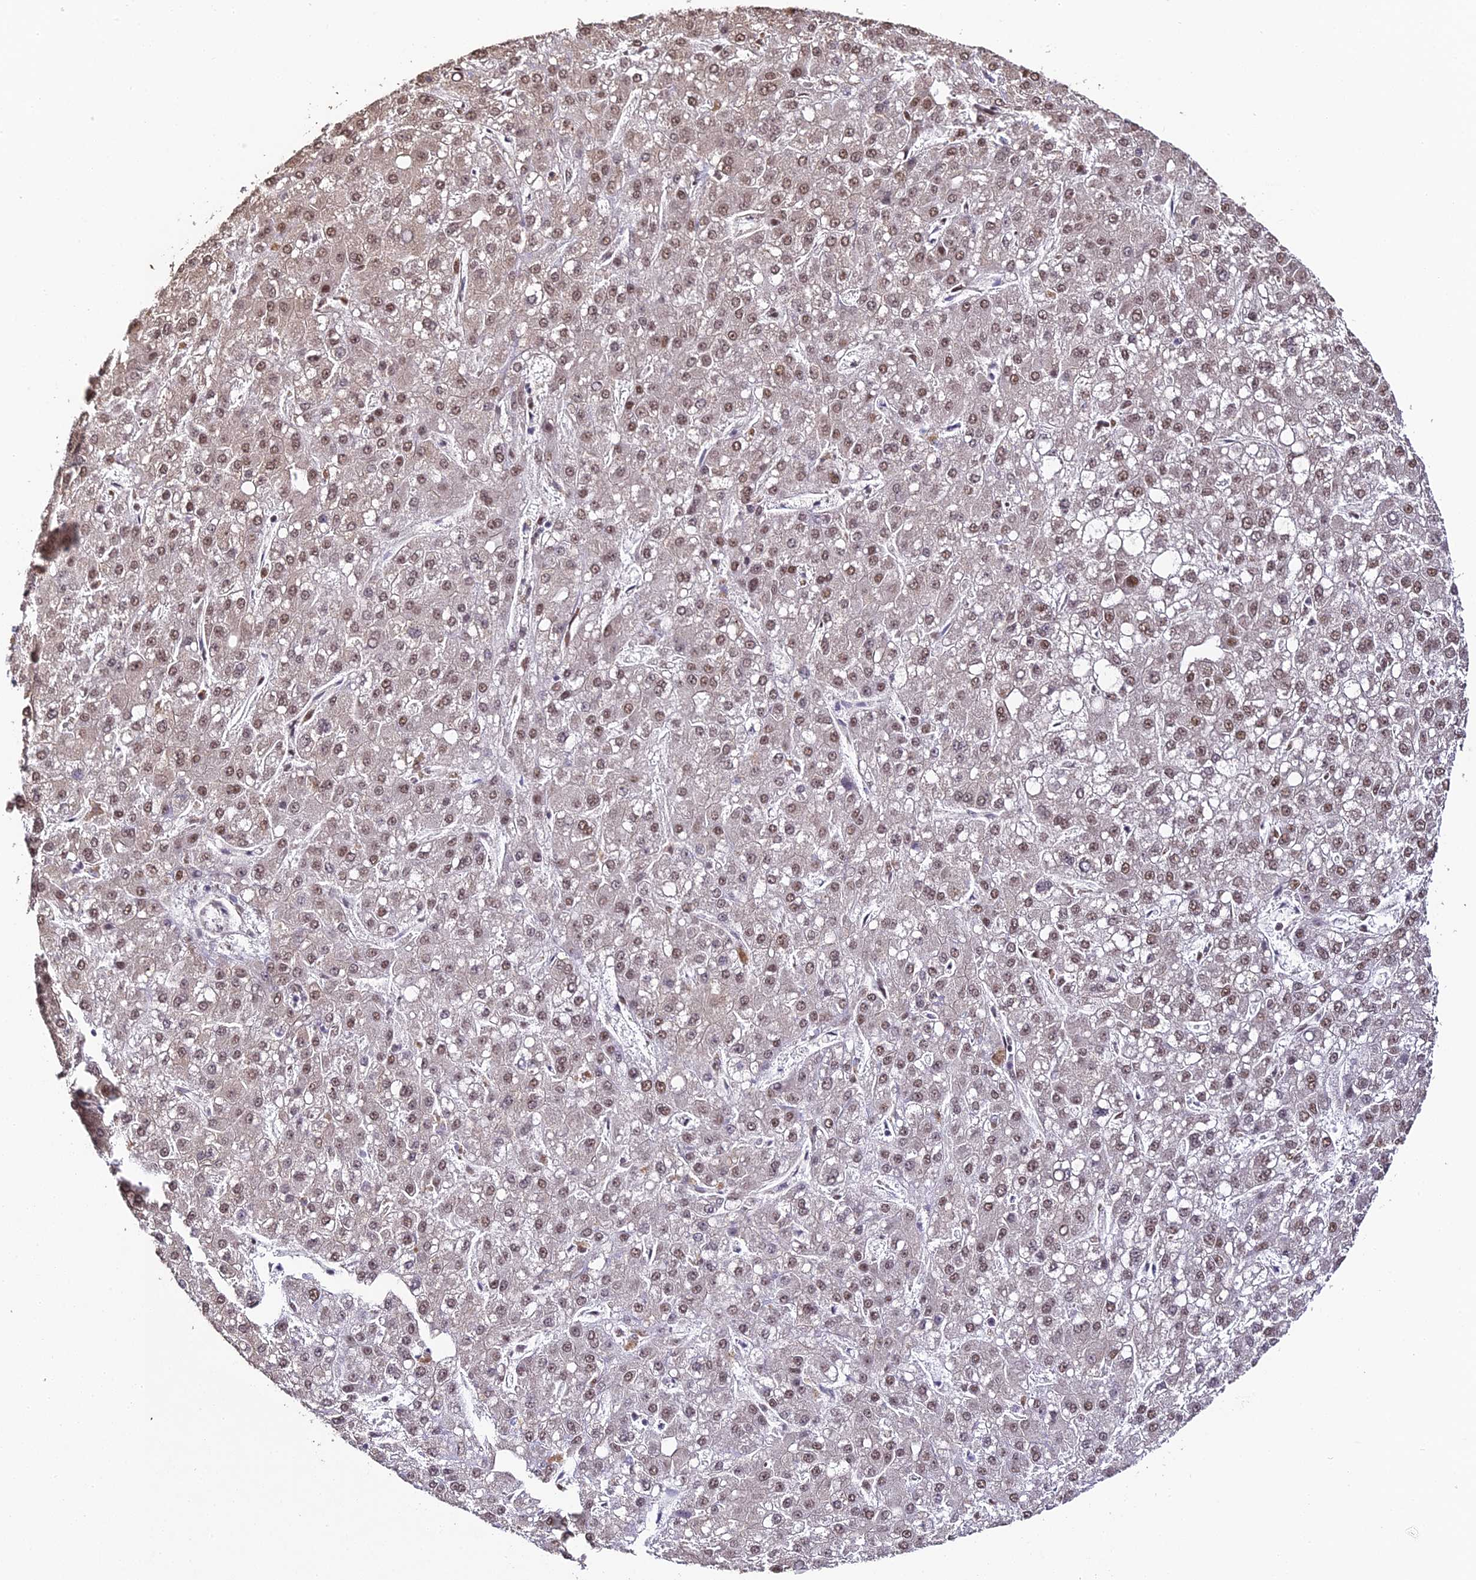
{"staining": {"intensity": "moderate", "quantity": ">75%", "location": "nuclear"}, "tissue": "liver cancer", "cell_type": "Tumor cells", "image_type": "cancer", "snomed": [{"axis": "morphology", "description": "Carcinoma, Hepatocellular, NOS"}, {"axis": "topography", "description": "Liver"}], "caption": "Brown immunohistochemical staining in human hepatocellular carcinoma (liver) demonstrates moderate nuclear staining in approximately >75% of tumor cells.", "gene": "HNRNPA1", "patient": {"sex": "male", "age": 67}}